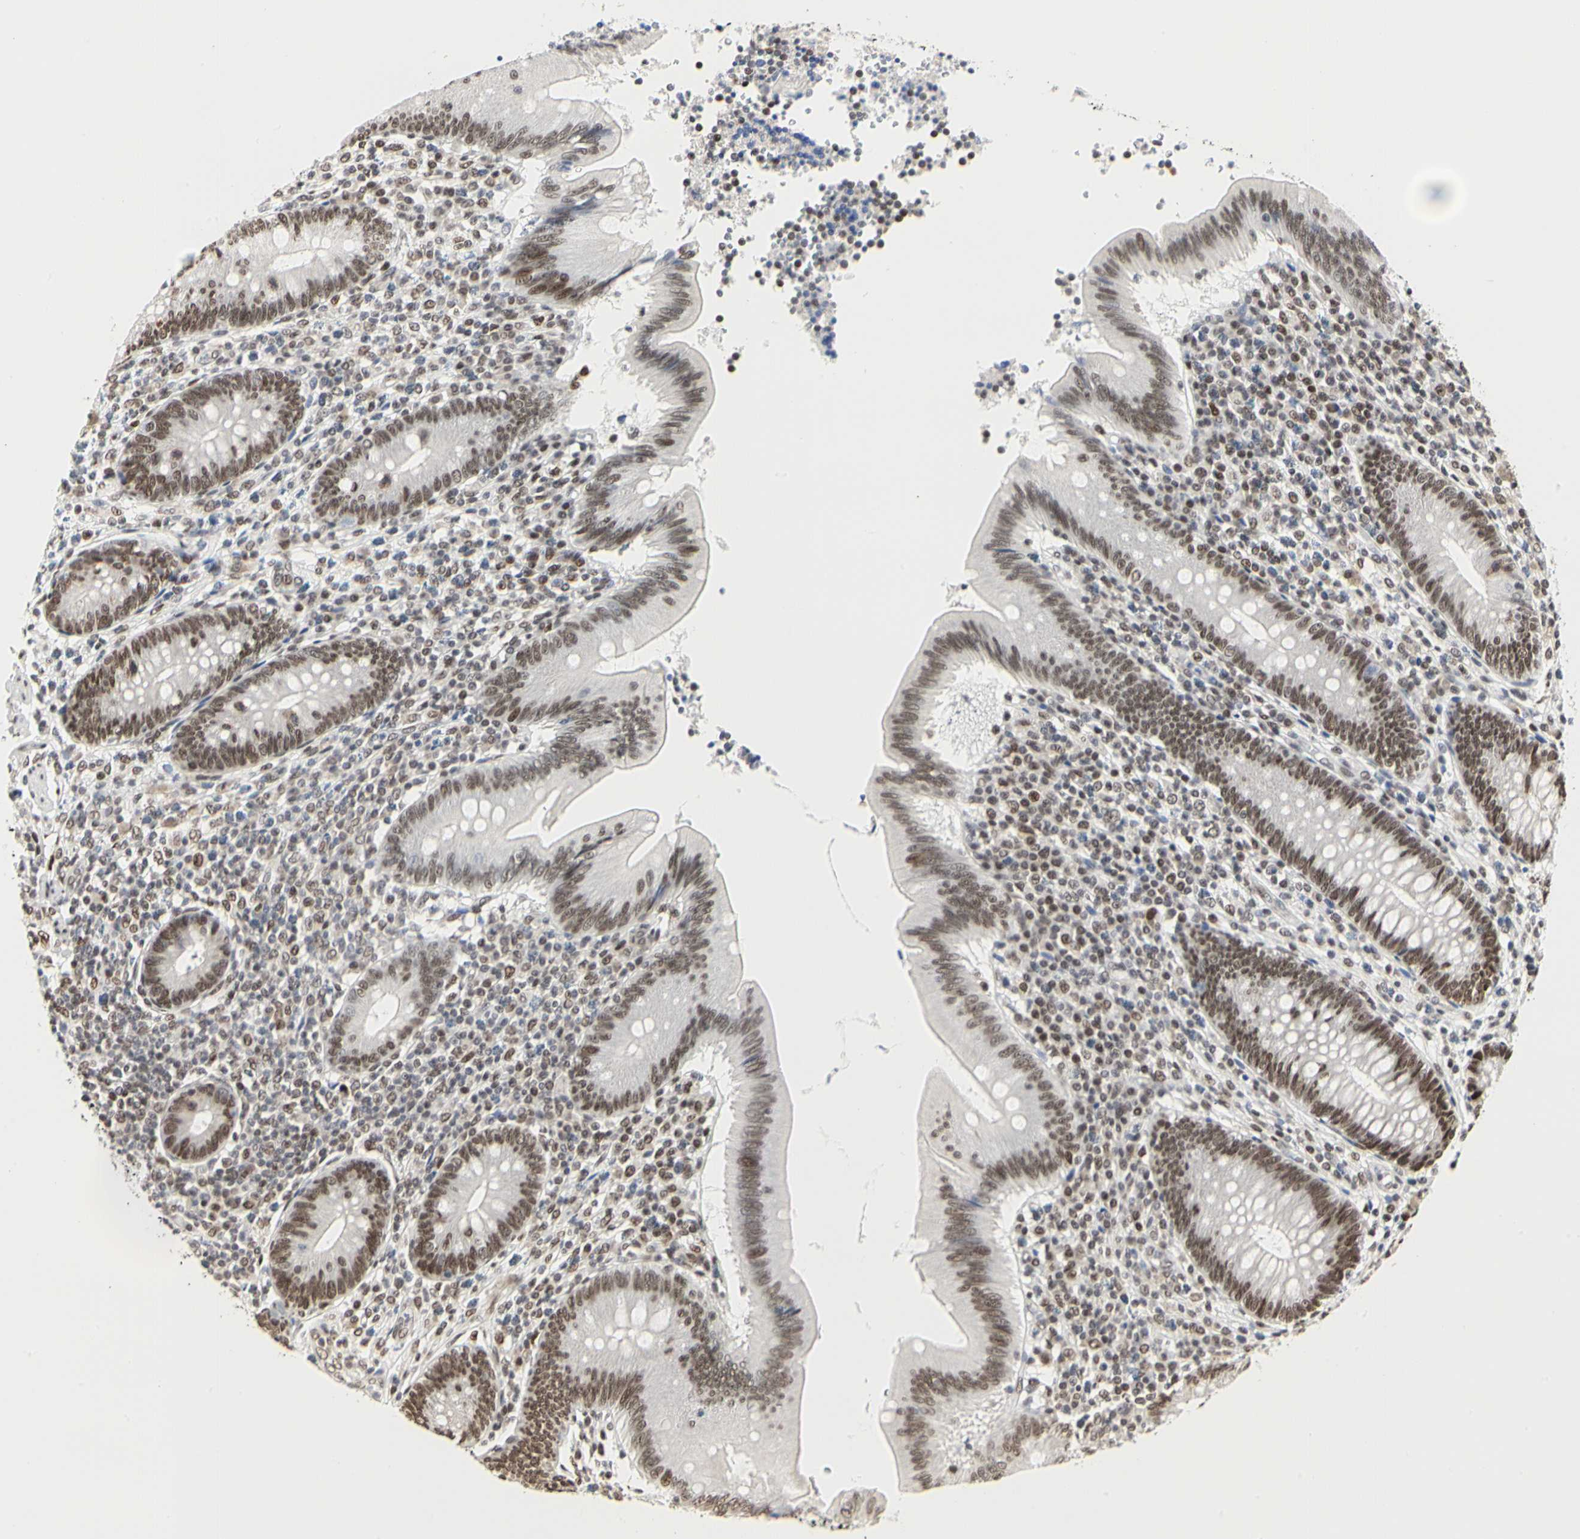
{"staining": {"intensity": "moderate", "quantity": ">75%", "location": "nuclear"}, "tissue": "appendix", "cell_type": "Glandular cells", "image_type": "normal", "snomed": [{"axis": "morphology", "description": "Normal tissue, NOS"}, {"axis": "morphology", "description": "Inflammation, NOS"}, {"axis": "topography", "description": "Appendix"}], "caption": "Immunohistochemical staining of normal appendix displays >75% levels of moderate nuclear protein staining in approximately >75% of glandular cells. (DAB IHC with brightfield microscopy, high magnification).", "gene": "PRMT3", "patient": {"sex": "male", "age": 46}}